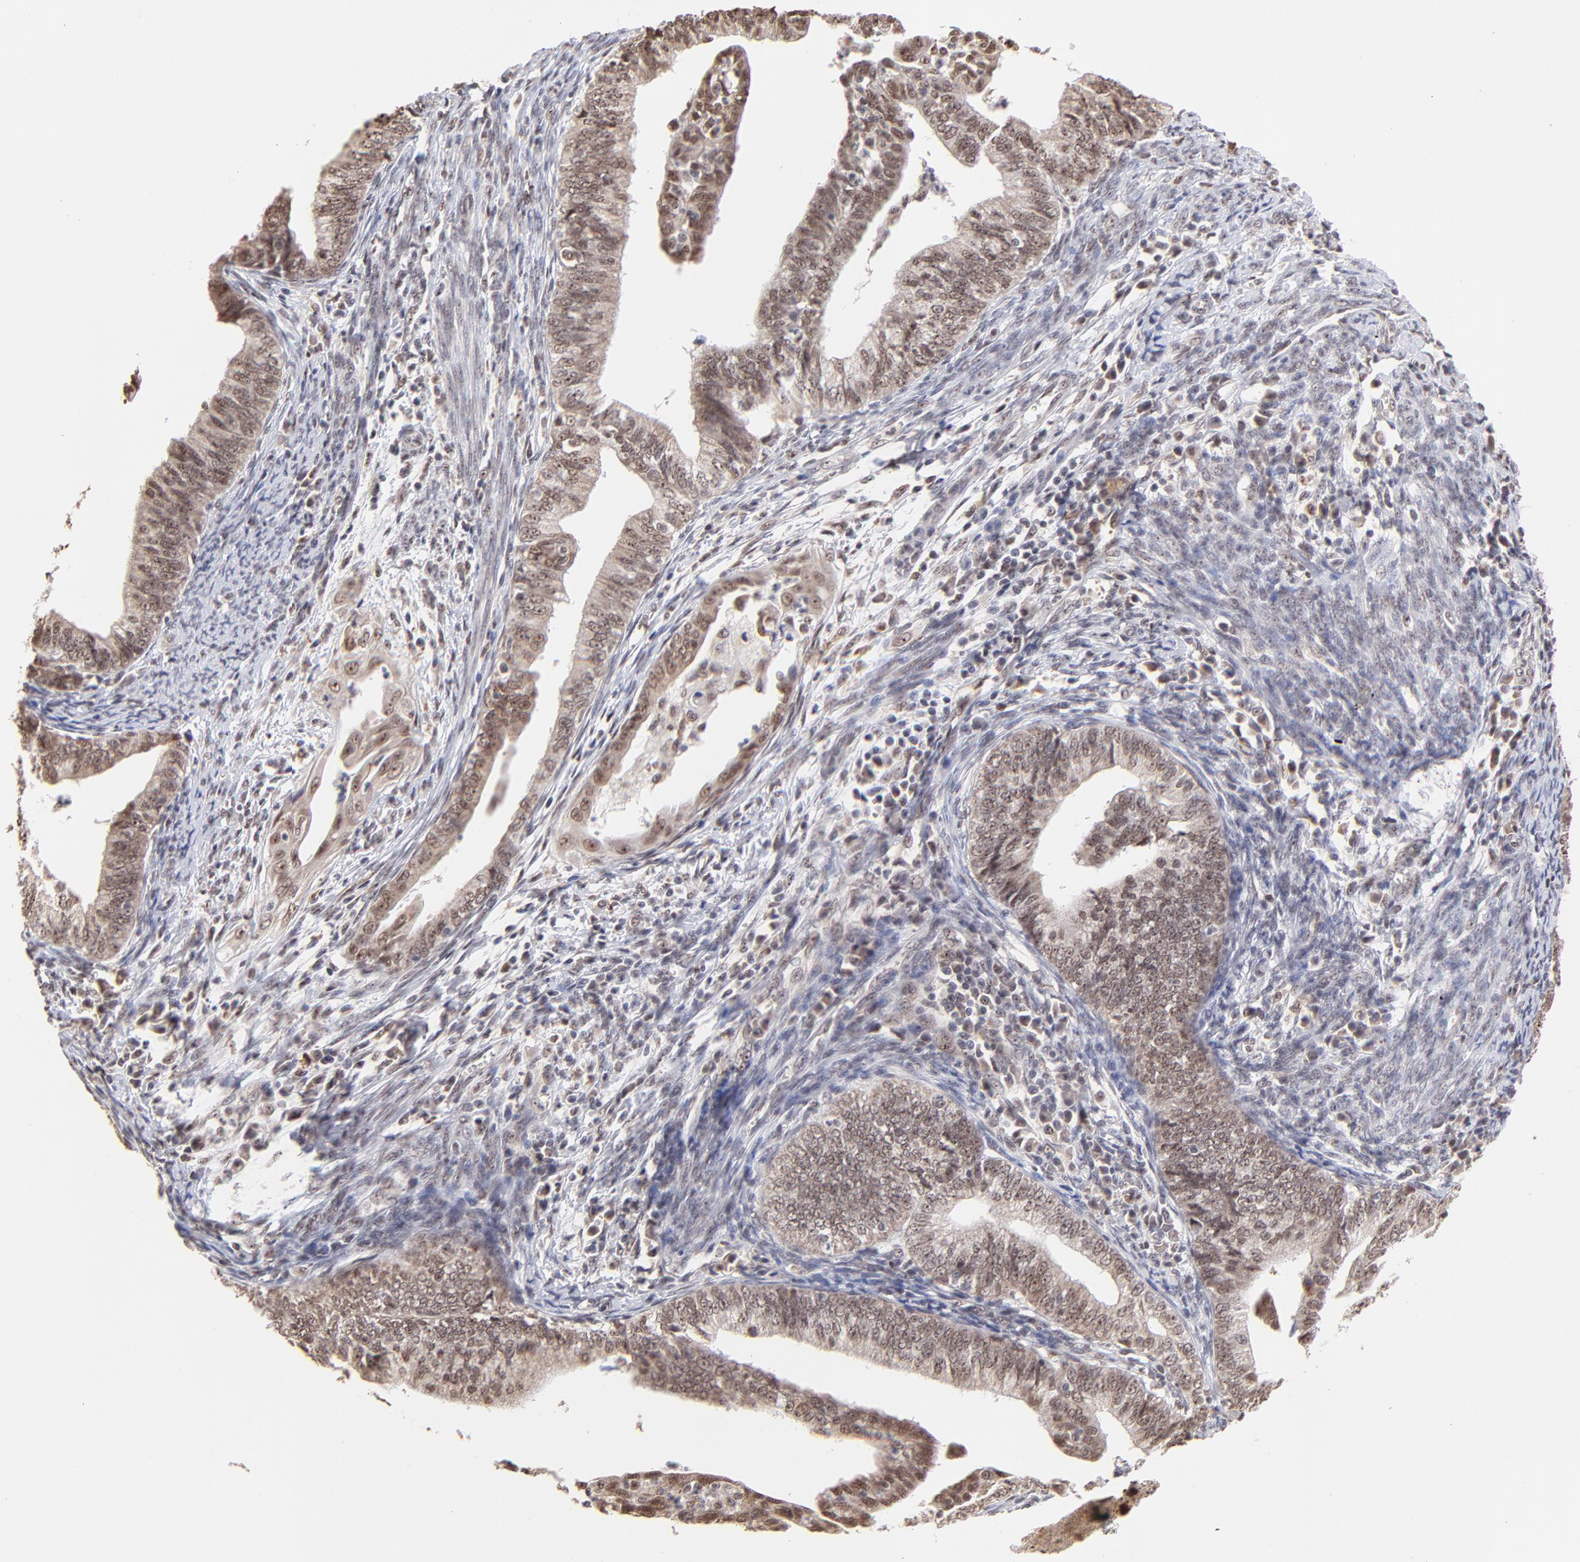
{"staining": {"intensity": "weak", "quantity": ">75%", "location": "cytoplasmic/membranous,nuclear"}, "tissue": "endometrial cancer", "cell_type": "Tumor cells", "image_type": "cancer", "snomed": [{"axis": "morphology", "description": "Adenocarcinoma, NOS"}, {"axis": "topography", "description": "Endometrium"}], "caption": "Endometrial adenocarcinoma stained for a protein demonstrates weak cytoplasmic/membranous and nuclear positivity in tumor cells. (DAB (3,3'-diaminobenzidine) = brown stain, brightfield microscopy at high magnification).", "gene": "ZNF670", "patient": {"sex": "female", "age": 66}}